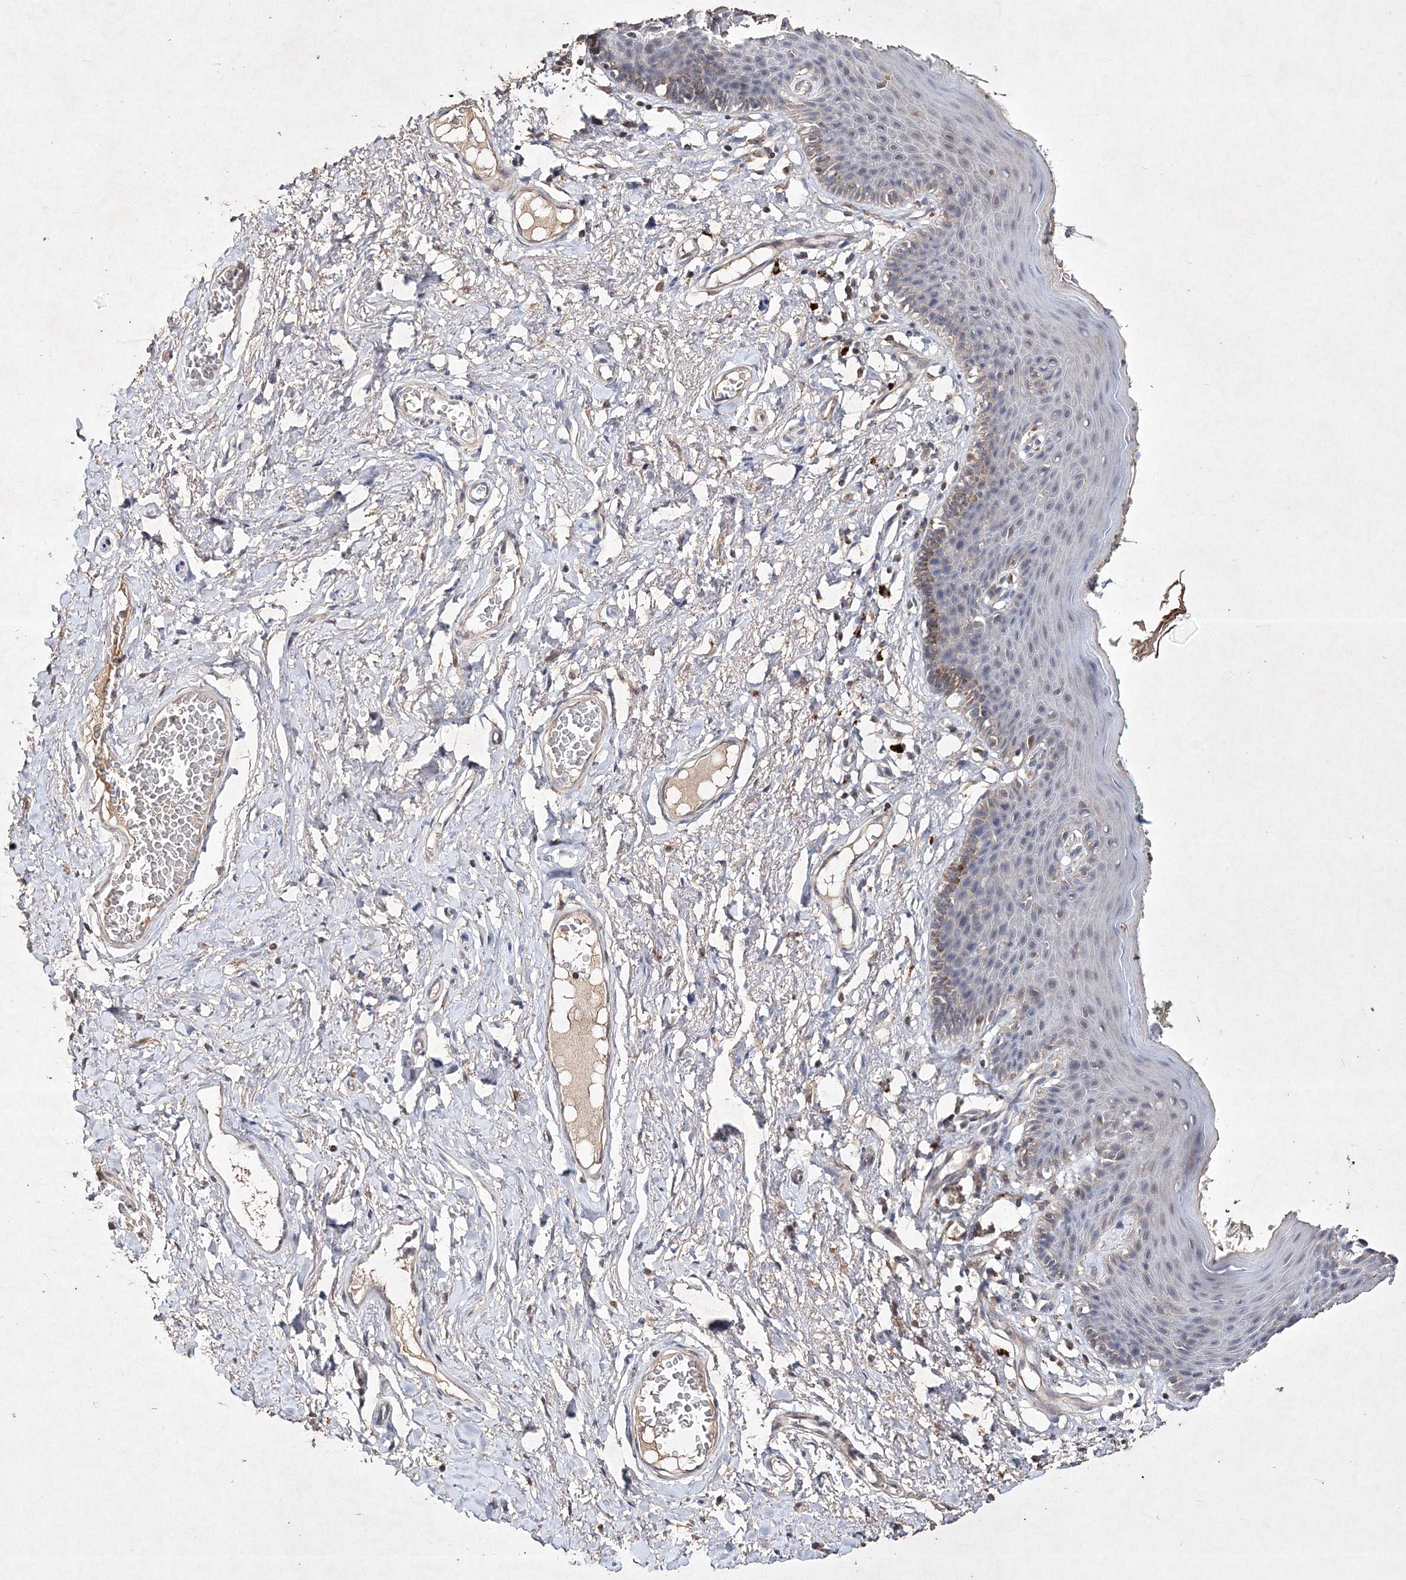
{"staining": {"intensity": "moderate", "quantity": "<25%", "location": "cytoplasmic/membranous"}, "tissue": "skin", "cell_type": "Epidermal cells", "image_type": "normal", "snomed": [{"axis": "morphology", "description": "Normal tissue, NOS"}, {"axis": "topography", "description": "Vulva"}], "caption": "A brown stain labels moderate cytoplasmic/membranous expression of a protein in epidermal cells of normal skin.", "gene": "C3orf38", "patient": {"sex": "female", "age": 66}}